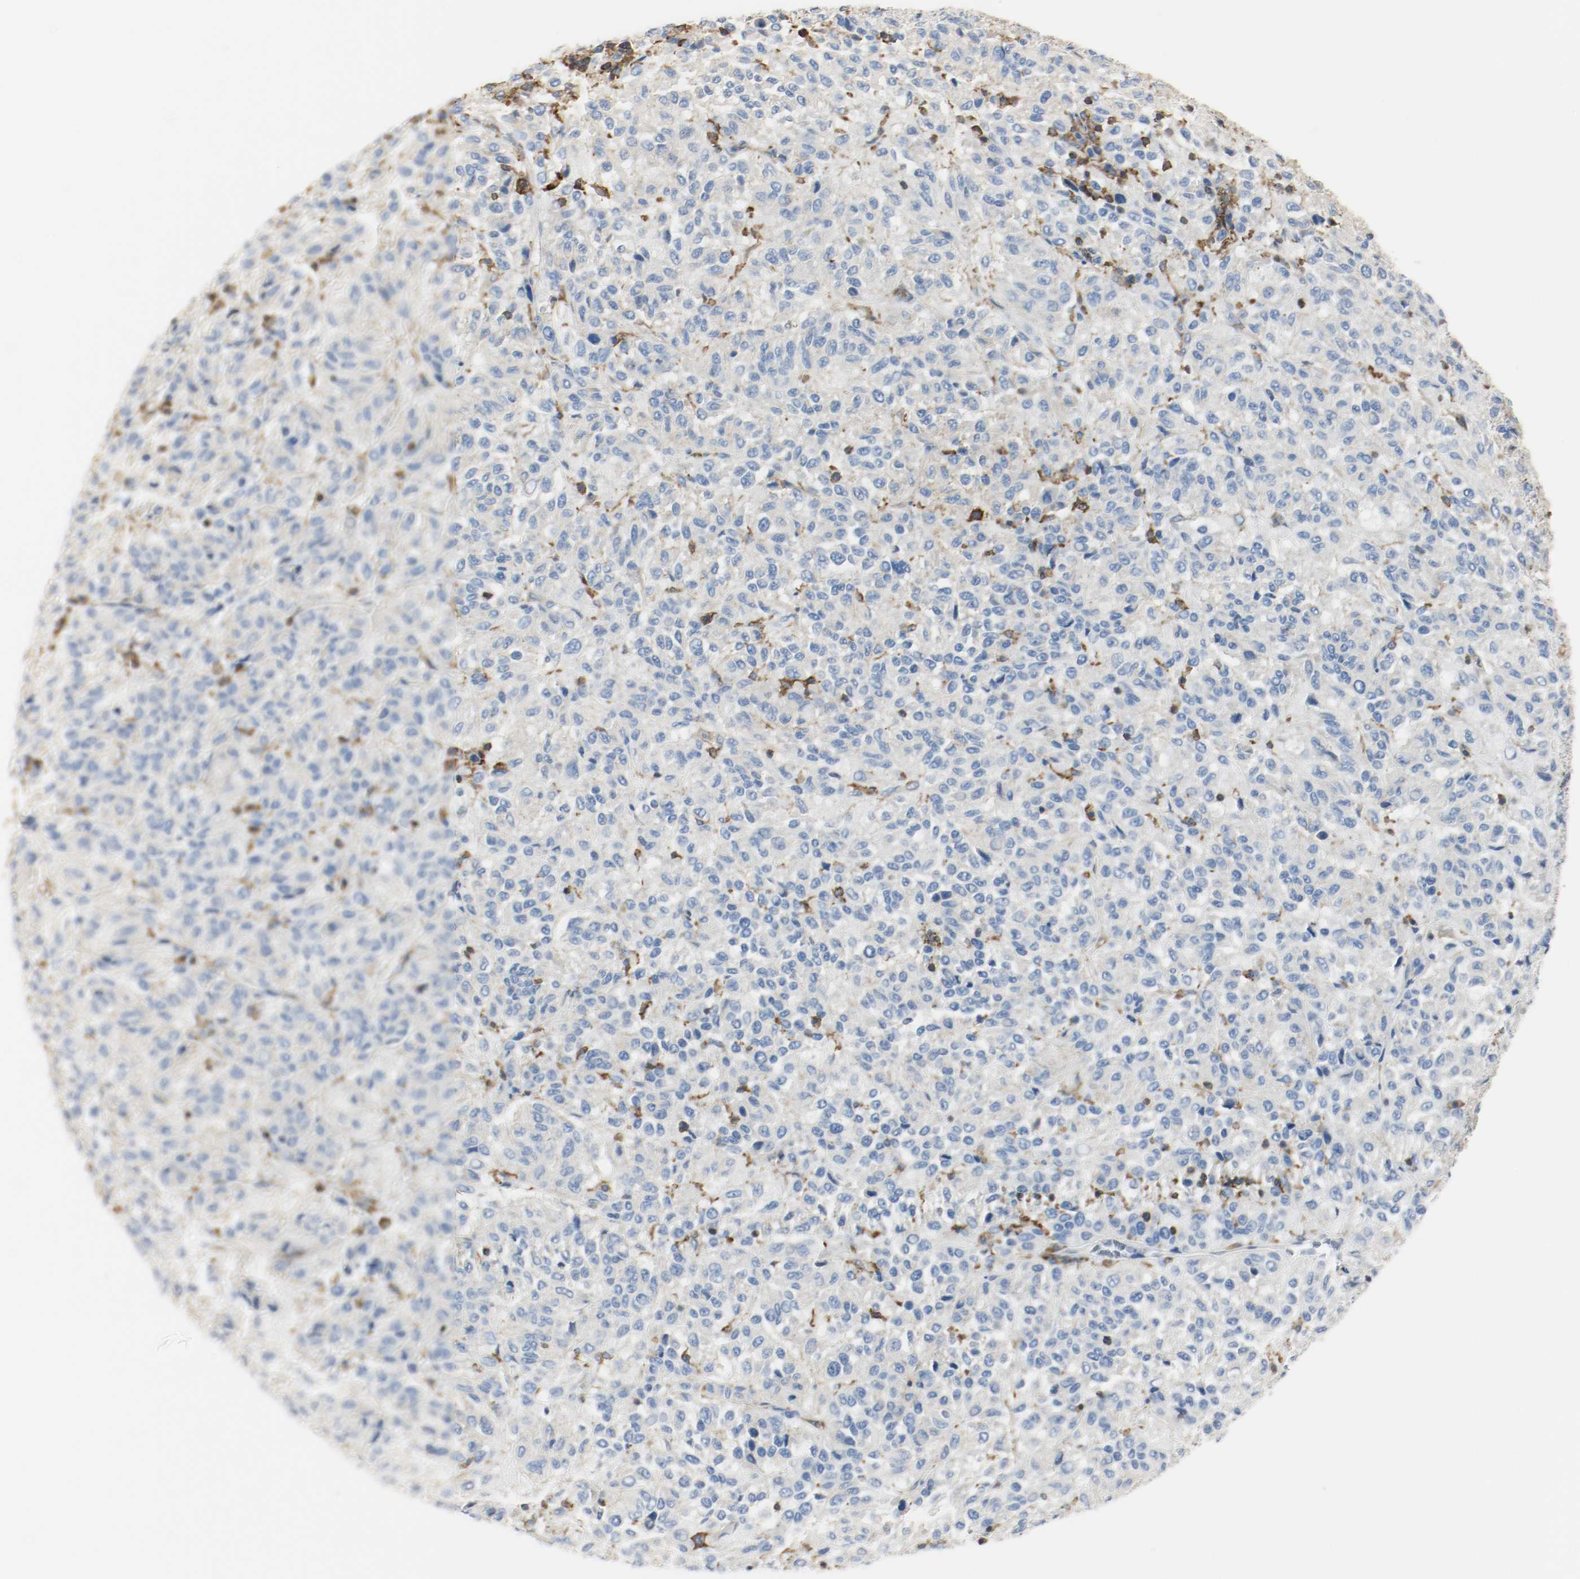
{"staining": {"intensity": "negative", "quantity": "none", "location": "none"}, "tissue": "melanoma", "cell_type": "Tumor cells", "image_type": "cancer", "snomed": [{"axis": "morphology", "description": "Malignant melanoma, Metastatic site"}, {"axis": "topography", "description": "Lung"}], "caption": "Tumor cells show no significant protein positivity in melanoma.", "gene": "ARPC1B", "patient": {"sex": "male", "age": 64}}